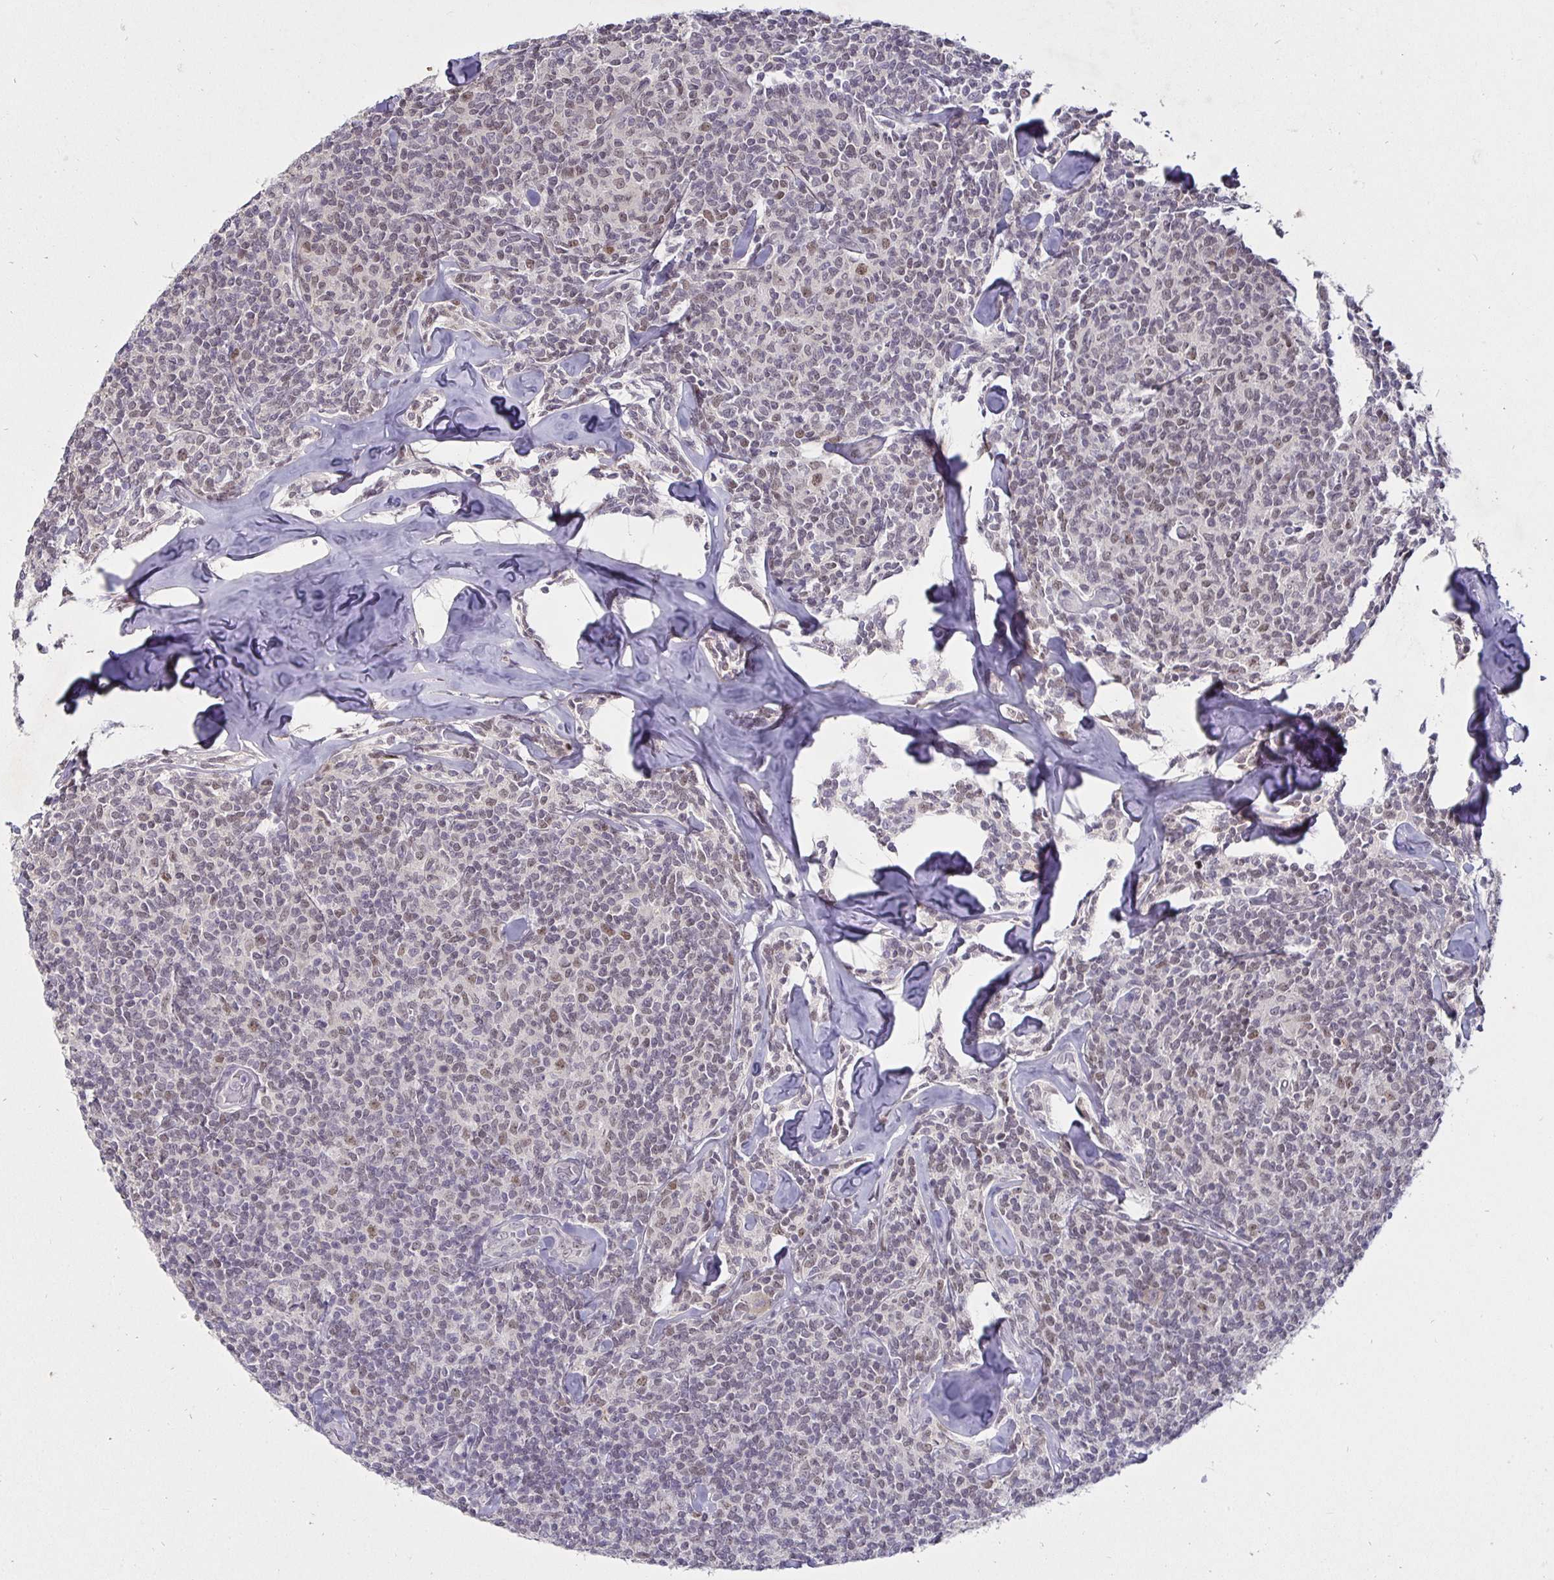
{"staining": {"intensity": "weak", "quantity": "<25%", "location": "nuclear"}, "tissue": "lymphoma", "cell_type": "Tumor cells", "image_type": "cancer", "snomed": [{"axis": "morphology", "description": "Malignant lymphoma, non-Hodgkin's type, Low grade"}, {"axis": "topography", "description": "Lymph node"}], "caption": "Protein analysis of lymphoma exhibits no significant staining in tumor cells.", "gene": "MLH1", "patient": {"sex": "female", "age": 56}}